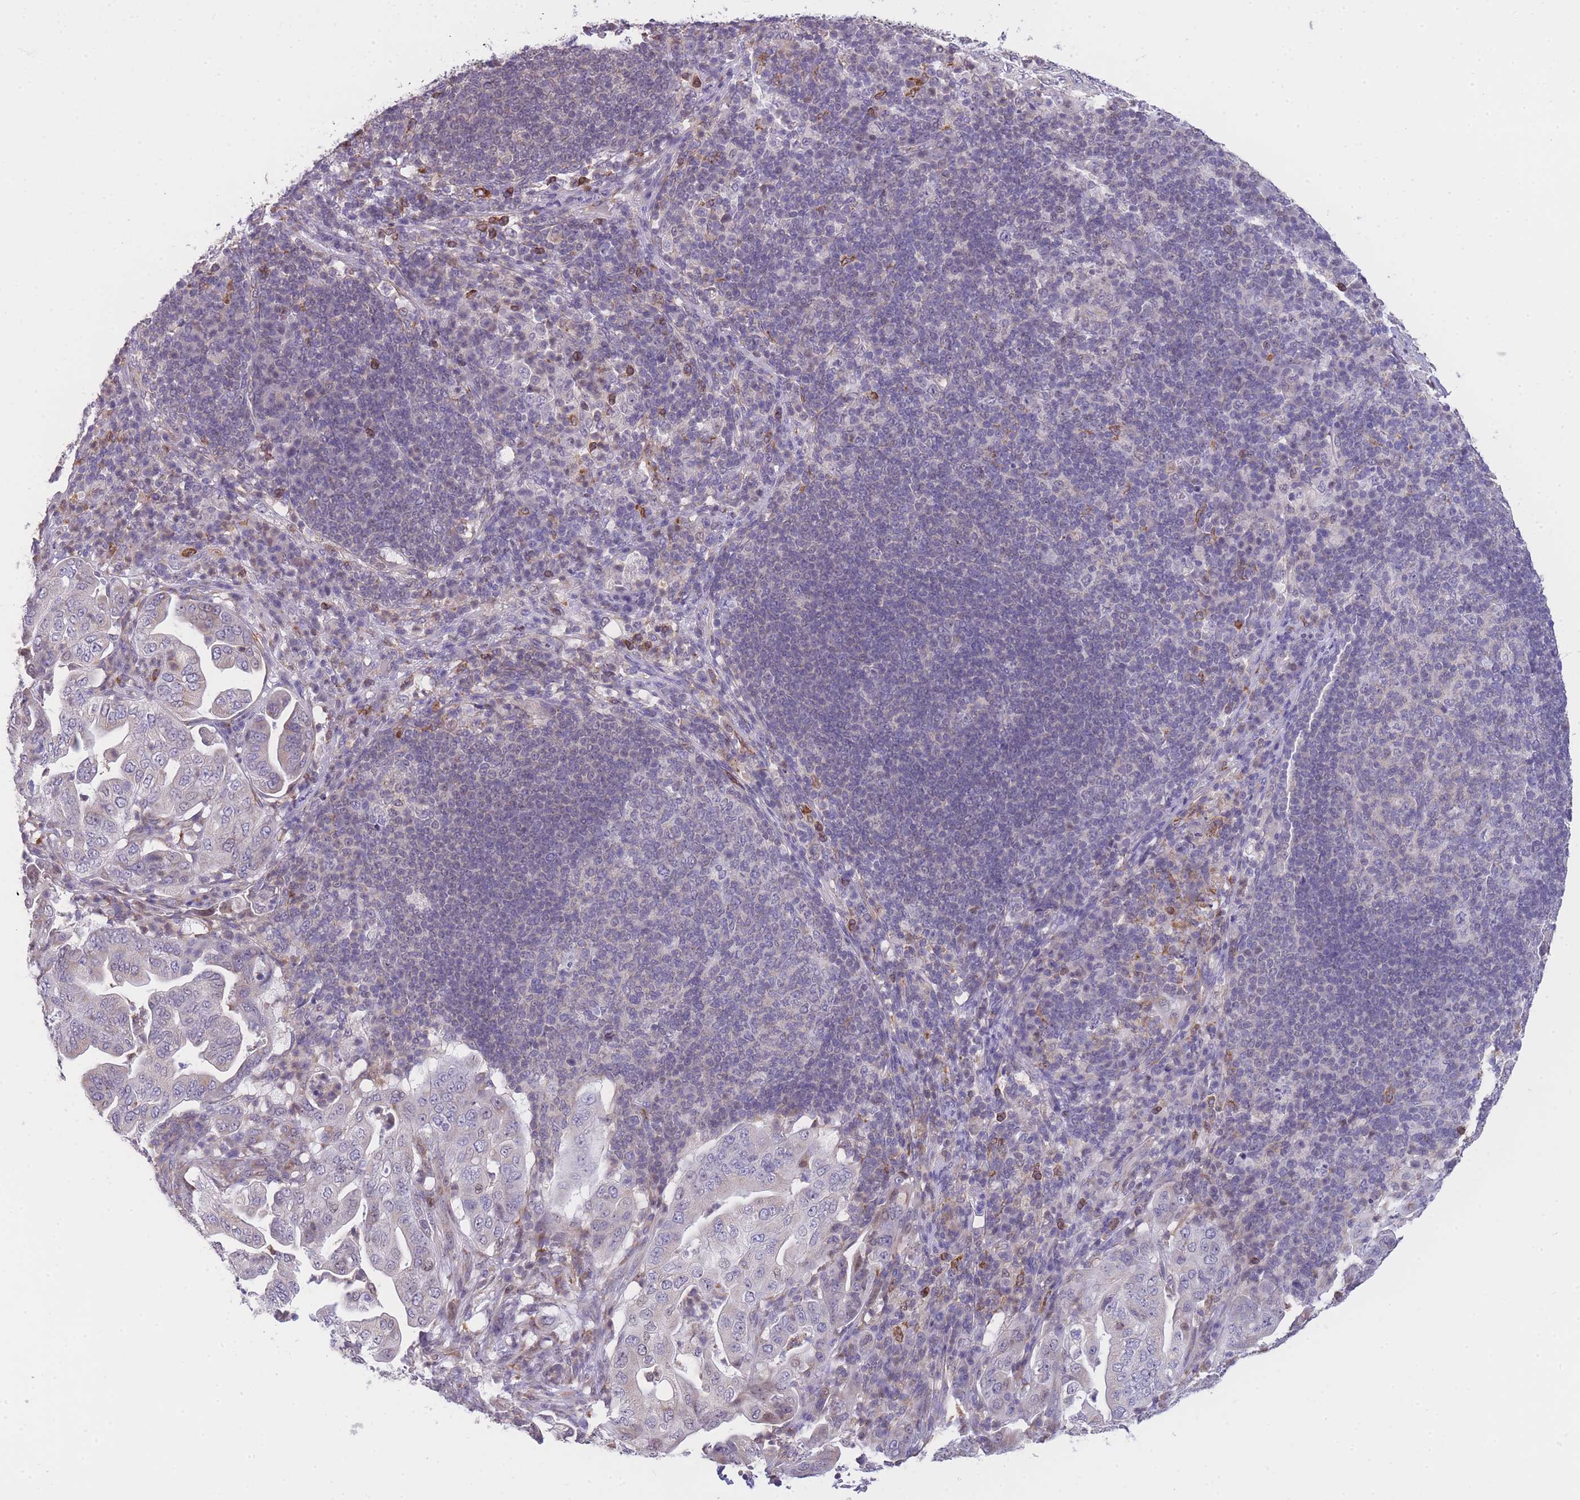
{"staining": {"intensity": "negative", "quantity": "none", "location": "none"}, "tissue": "pancreatic cancer", "cell_type": "Tumor cells", "image_type": "cancer", "snomed": [{"axis": "morphology", "description": "Normal tissue, NOS"}, {"axis": "morphology", "description": "Adenocarcinoma, NOS"}, {"axis": "topography", "description": "Lymph node"}, {"axis": "topography", "description": "Pancreas"}], "caption": "A high-resolution micrograph shows IHC staining of pancreatic adenocarcinoma, which shows no significant expression in tumor cells. (Stains: DAB immunohistochemistry with hematoxylin counter stain, Microscopy: brightfield microscopy at high magnification).", "gene": "ZNF662", "patient": {"sex": "female", "age": 67}}